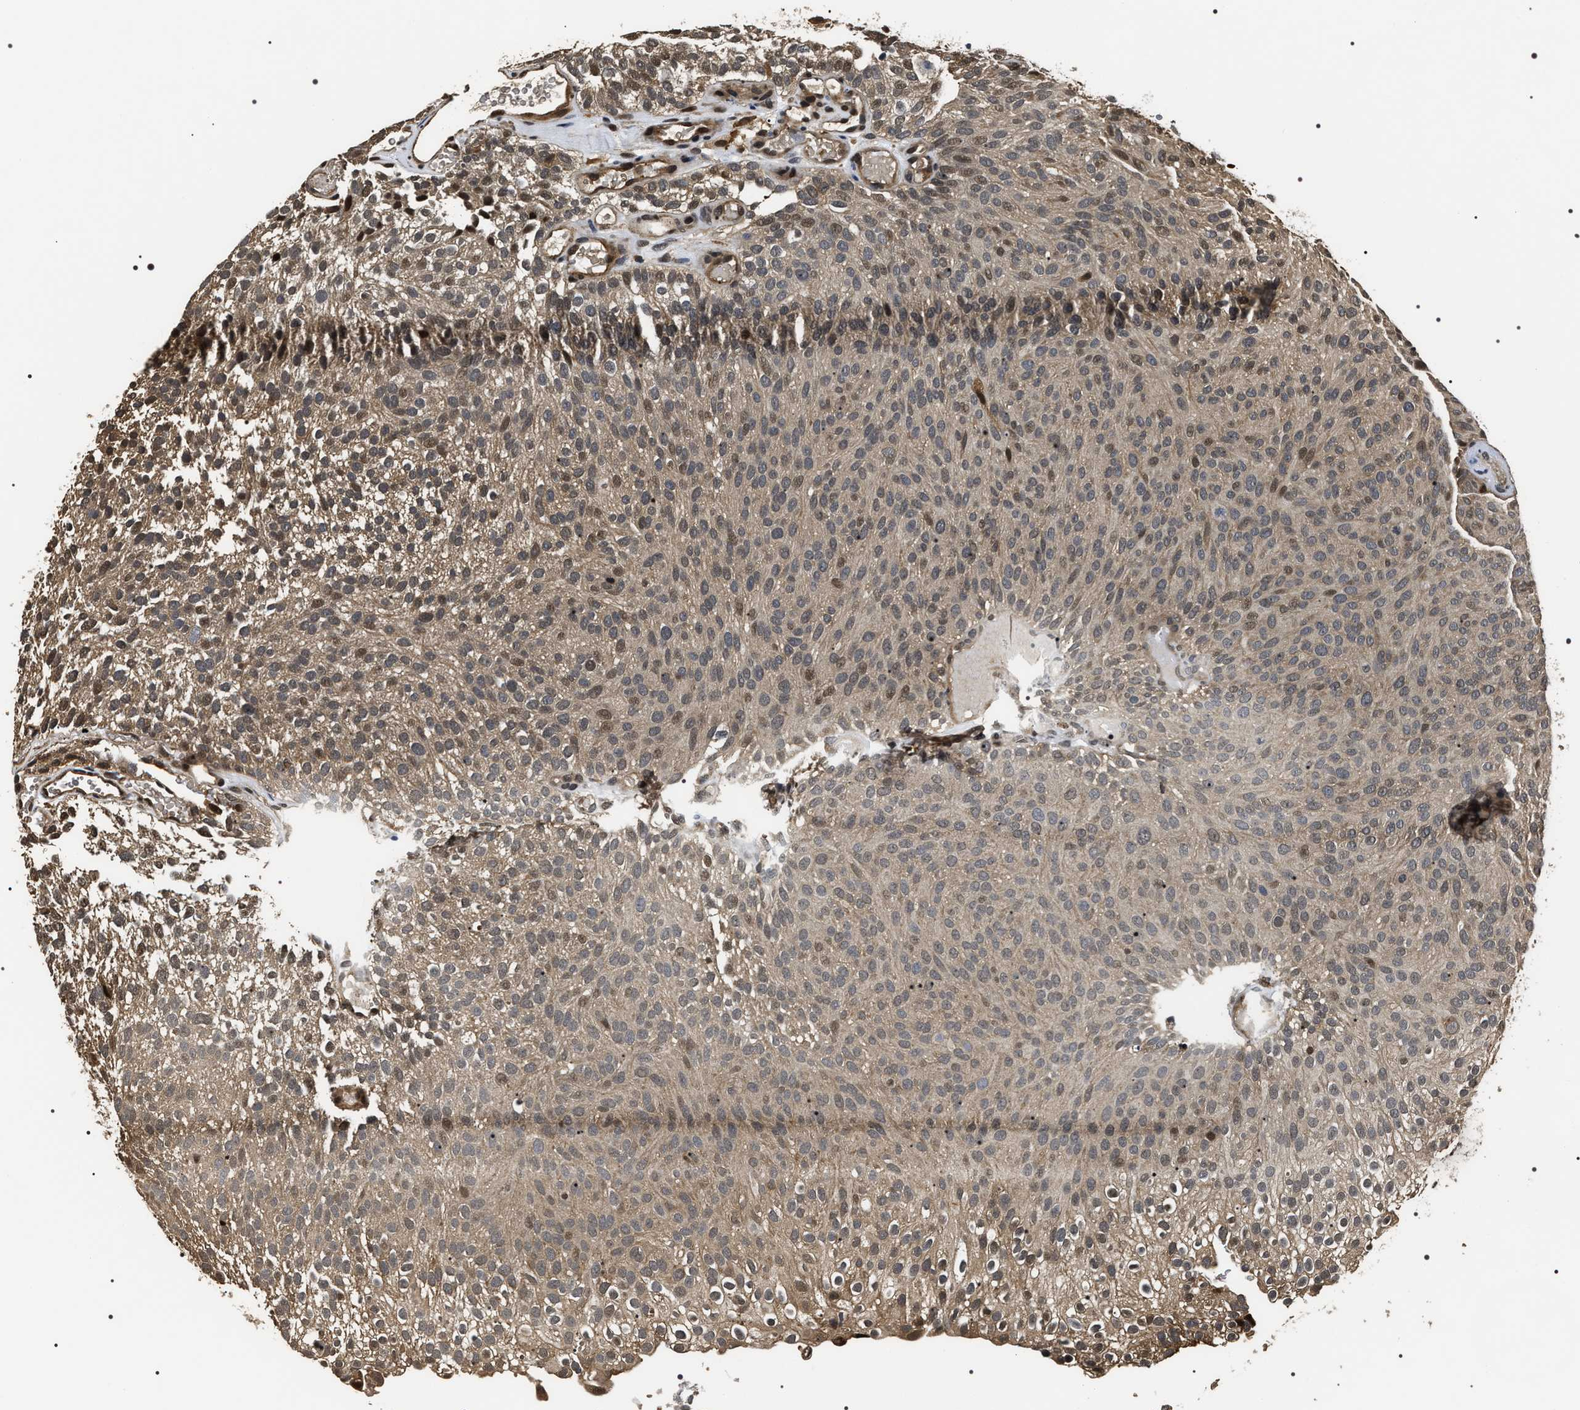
{"staining": {"intensity": "weak", "quantity": ">75%", "location": "cytoplasmic/membranous,nuclear"}, "tissue": "urothelial cancer", "cell_type": "Tumor cells", "image_type": "cancer", "snomed": [{"axis": "morphology", "description": "Urothelial carcinoma, Low grade"}, {"axis": "topography", "description": "Urinary bladder"}], "caption": "Tumor cells reveal low levels of weak cytoplasmic/membranous and nuclear positivity in approximately >75% of cells in human urothelial cancer.", "gene": "ARHGAP22", "patient": {"sex": "male", "age": 78}}